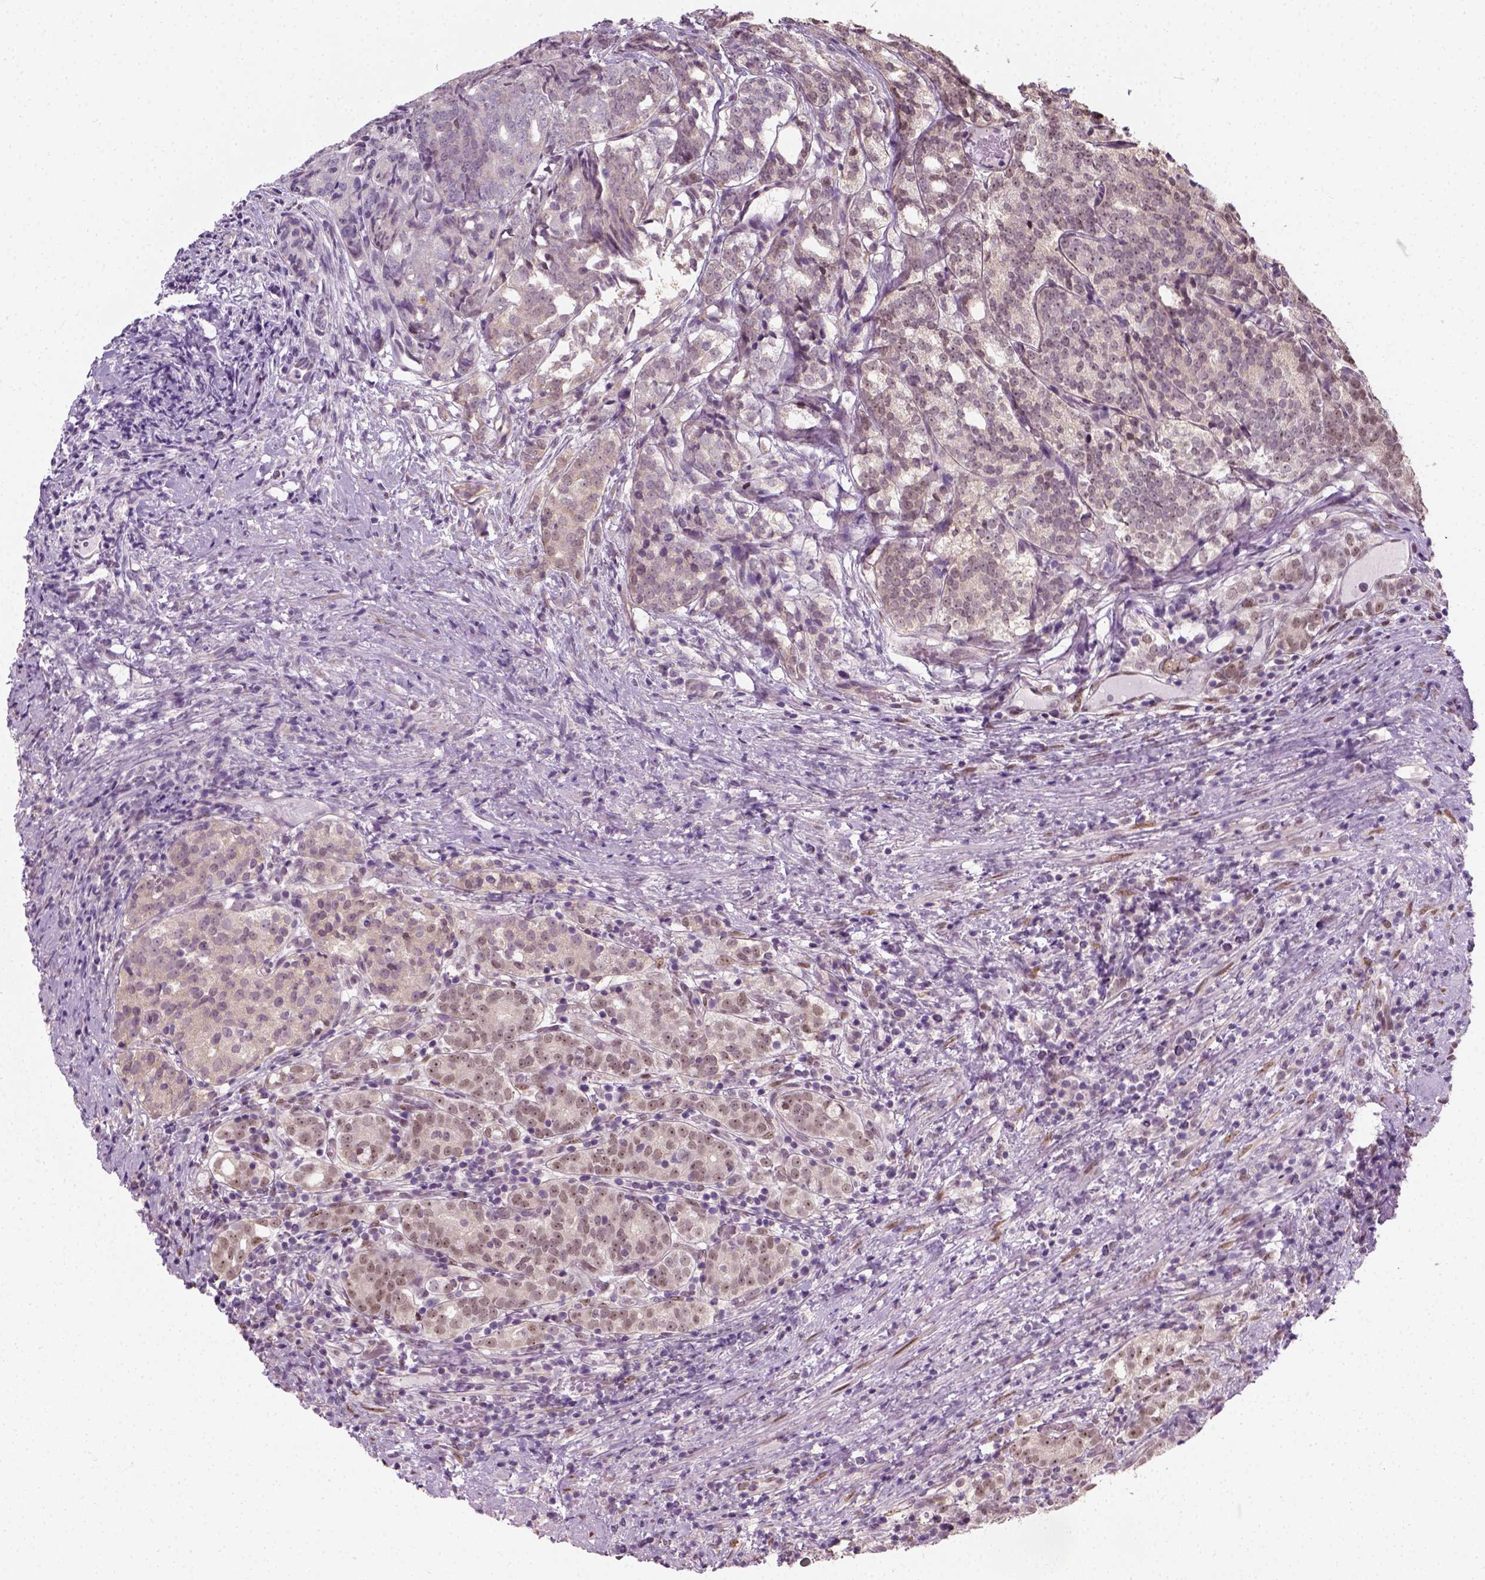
{"staining": {"intensity": "weak", "quantity": ">75%", "location": "nuclear"}, "tissue": "prostate cancer", "cell_type": "Tumor cells", "image_type": "cancer", "snomed": [{"axis": "morphology", "description": "Adenocarcinoma, High grade"}, {"axis": "topography", "description": "Prostate"}], "caption": "Prostate cancer (high-grade adenocarcinoma) was stained to show a protein in brown. There is low levels of weak nuclear positivity in about >75% of tumor cells.", "gene": "C1orf112", "patient": {"sex": "male", "age": 53}}